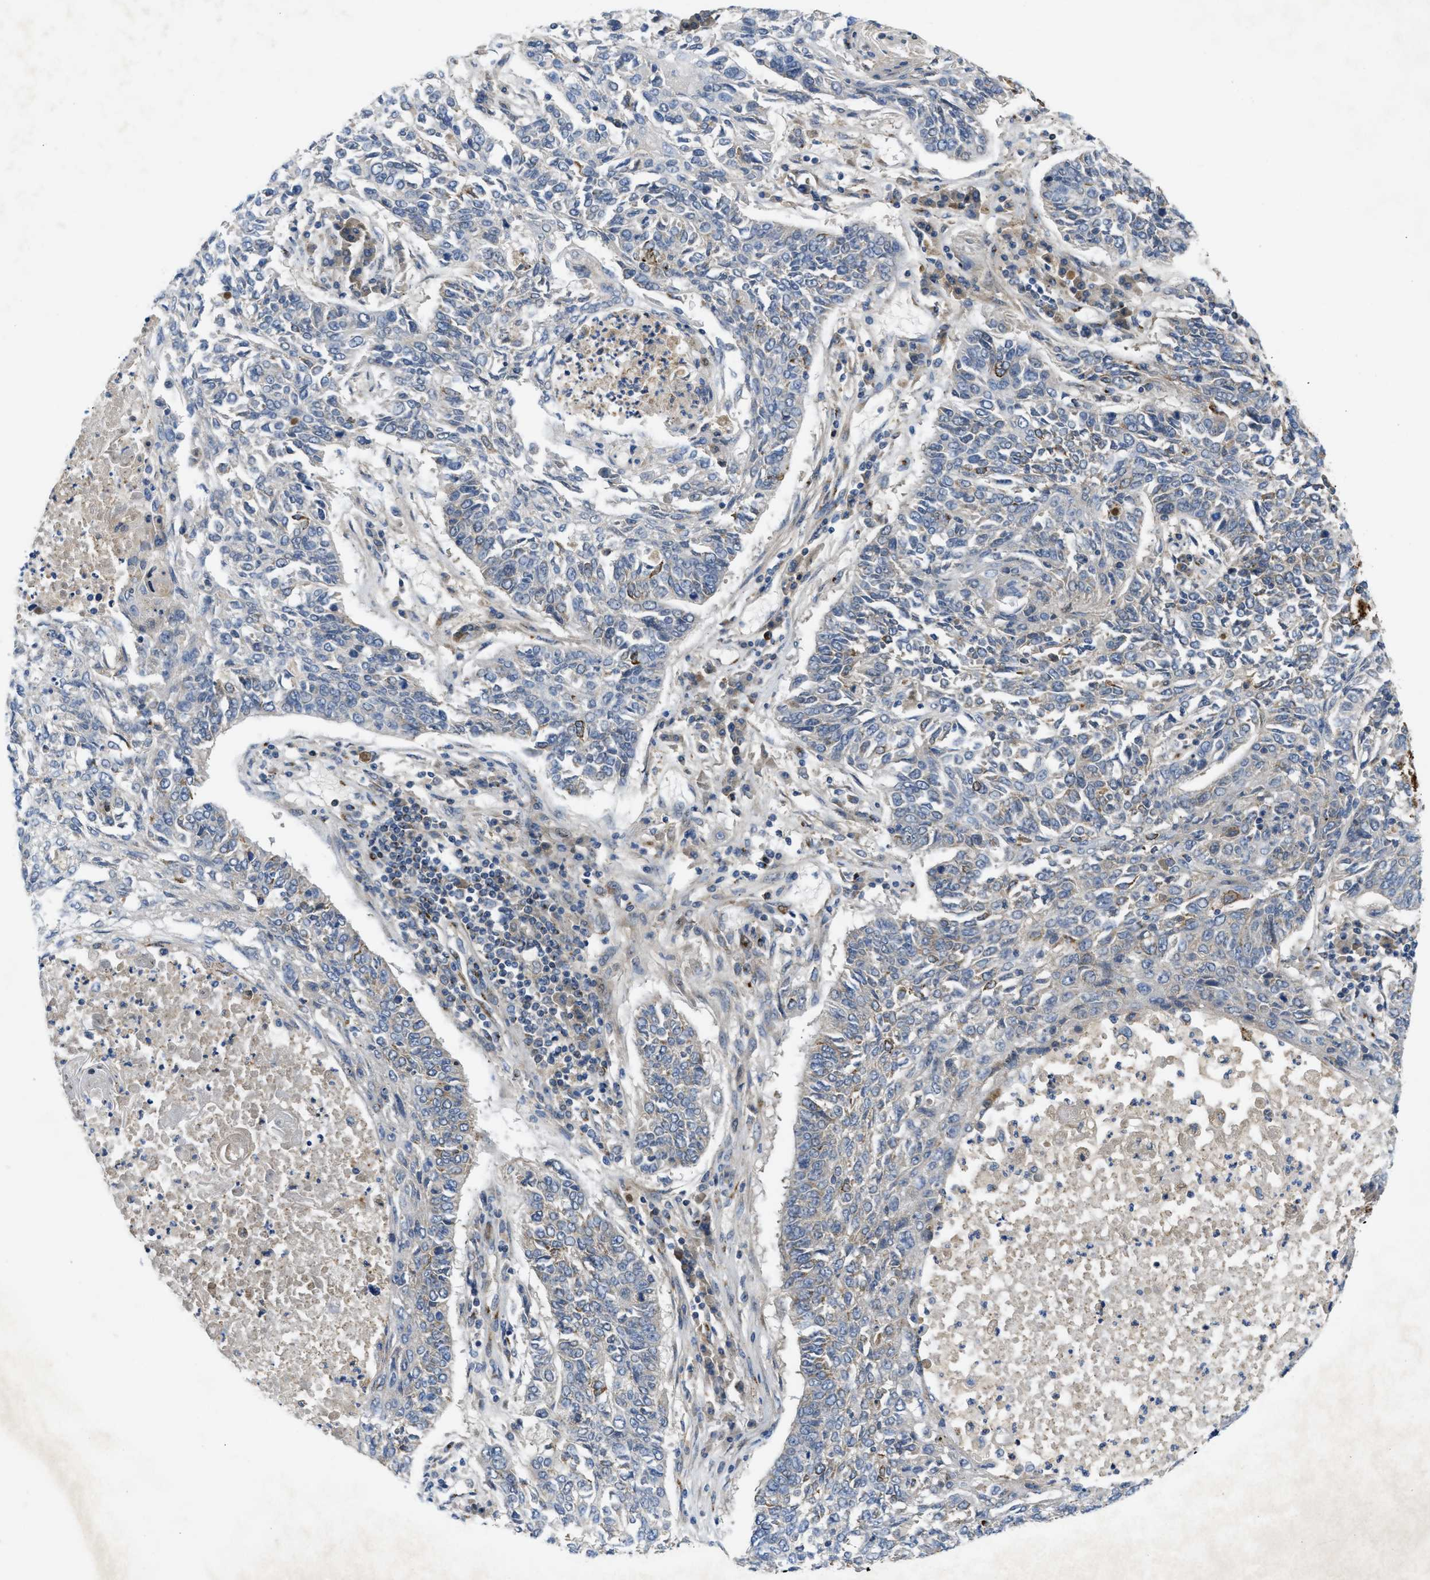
{"staining": {"intensity": "negative", "quantity": "none", "location": "none"}, "tissue": "lung cancer", "cell_type": "Tumor cells", "image_type": "cancer", "snomed": [{"axis": "morphology", "description": "Normal tissue, NOS"}, {"axis": "morphology", "description": "Squamous cell carcinoma, NOS"}, {"axis": "topography", "description": "Cartilage tissue"}, {"axis": "topography", "description": "Bronchus"}, {"axis": "topography", "description": "Lung"}], "caption": "Immunohistochemistry micrograph of squamous cell carcinoma (lung) stained for a protein (brown), which demonstrates no staining in tumor cells.", "gene": "ZNF70", "patient": {"sex": "female", "age": 49}}